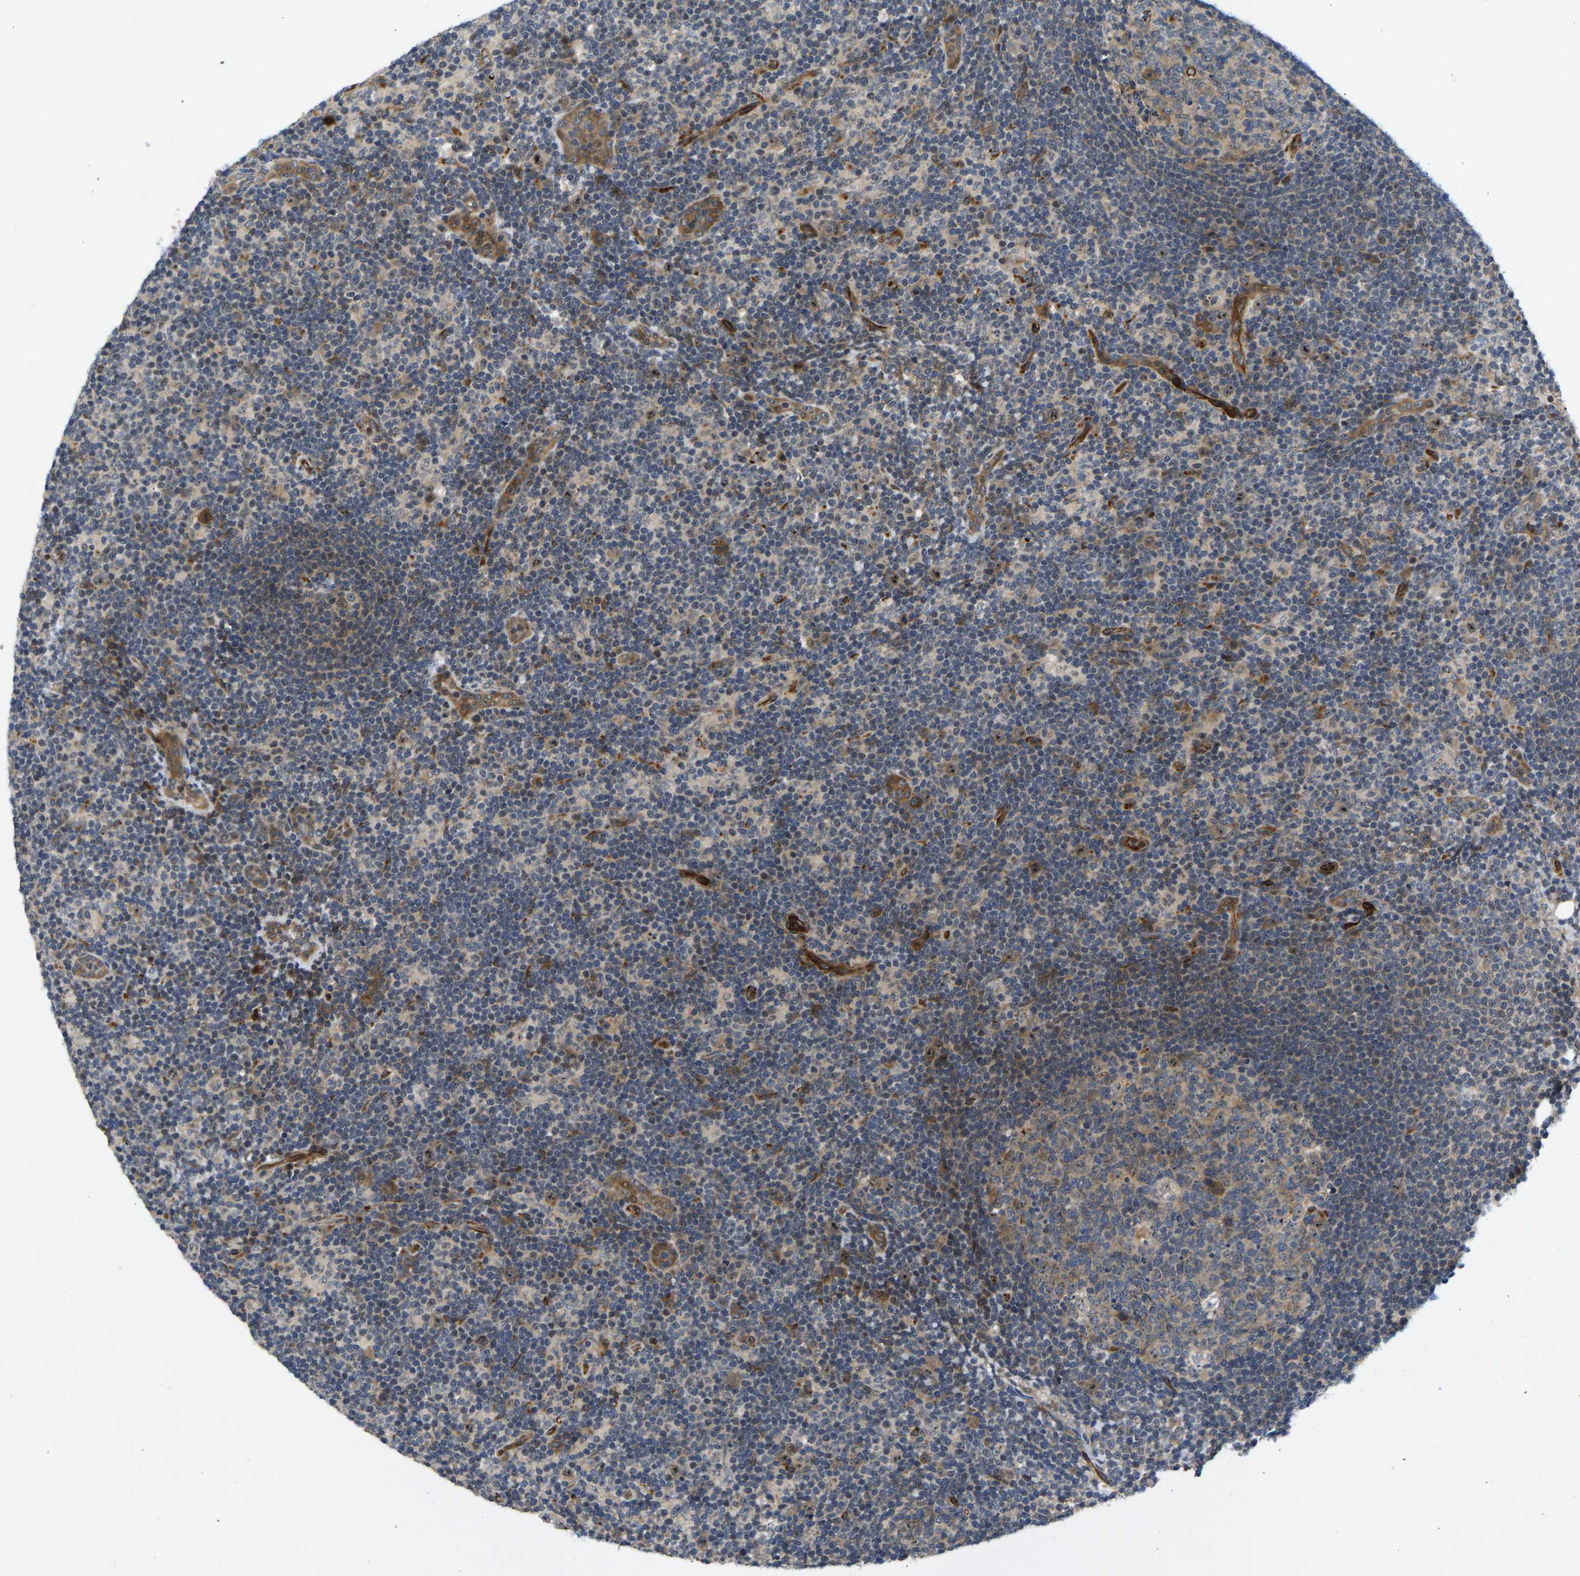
{"staining": {"intensity": "weak", "quantity": "25%-75%", "location": "cytoplasmic/membranous"}, "tissue": "lymph node", "cell_type": "Germinal center cells", "image_type": "normal", "snomed": [{"axis": "morphology", "description": "Normal tissue, NOS"}, {"axis": "morphology", "description": "Carcinoid, malignant, NOS"}, {"axis": "topography", "description": "Lymph node"}], "caption": "Immunohistochemistry (IHC) image of benign lymph node: lymph node stained using immunohistochemistry (IHC) exhibits low levels of weak protein expression localized specifically in the cytoplasmic/membranous of germinal center cells, appearing as a cytoplasmic/membranous brown color.", "gene": "RESF1", "patient": {"sex": "male", "age": 47}}